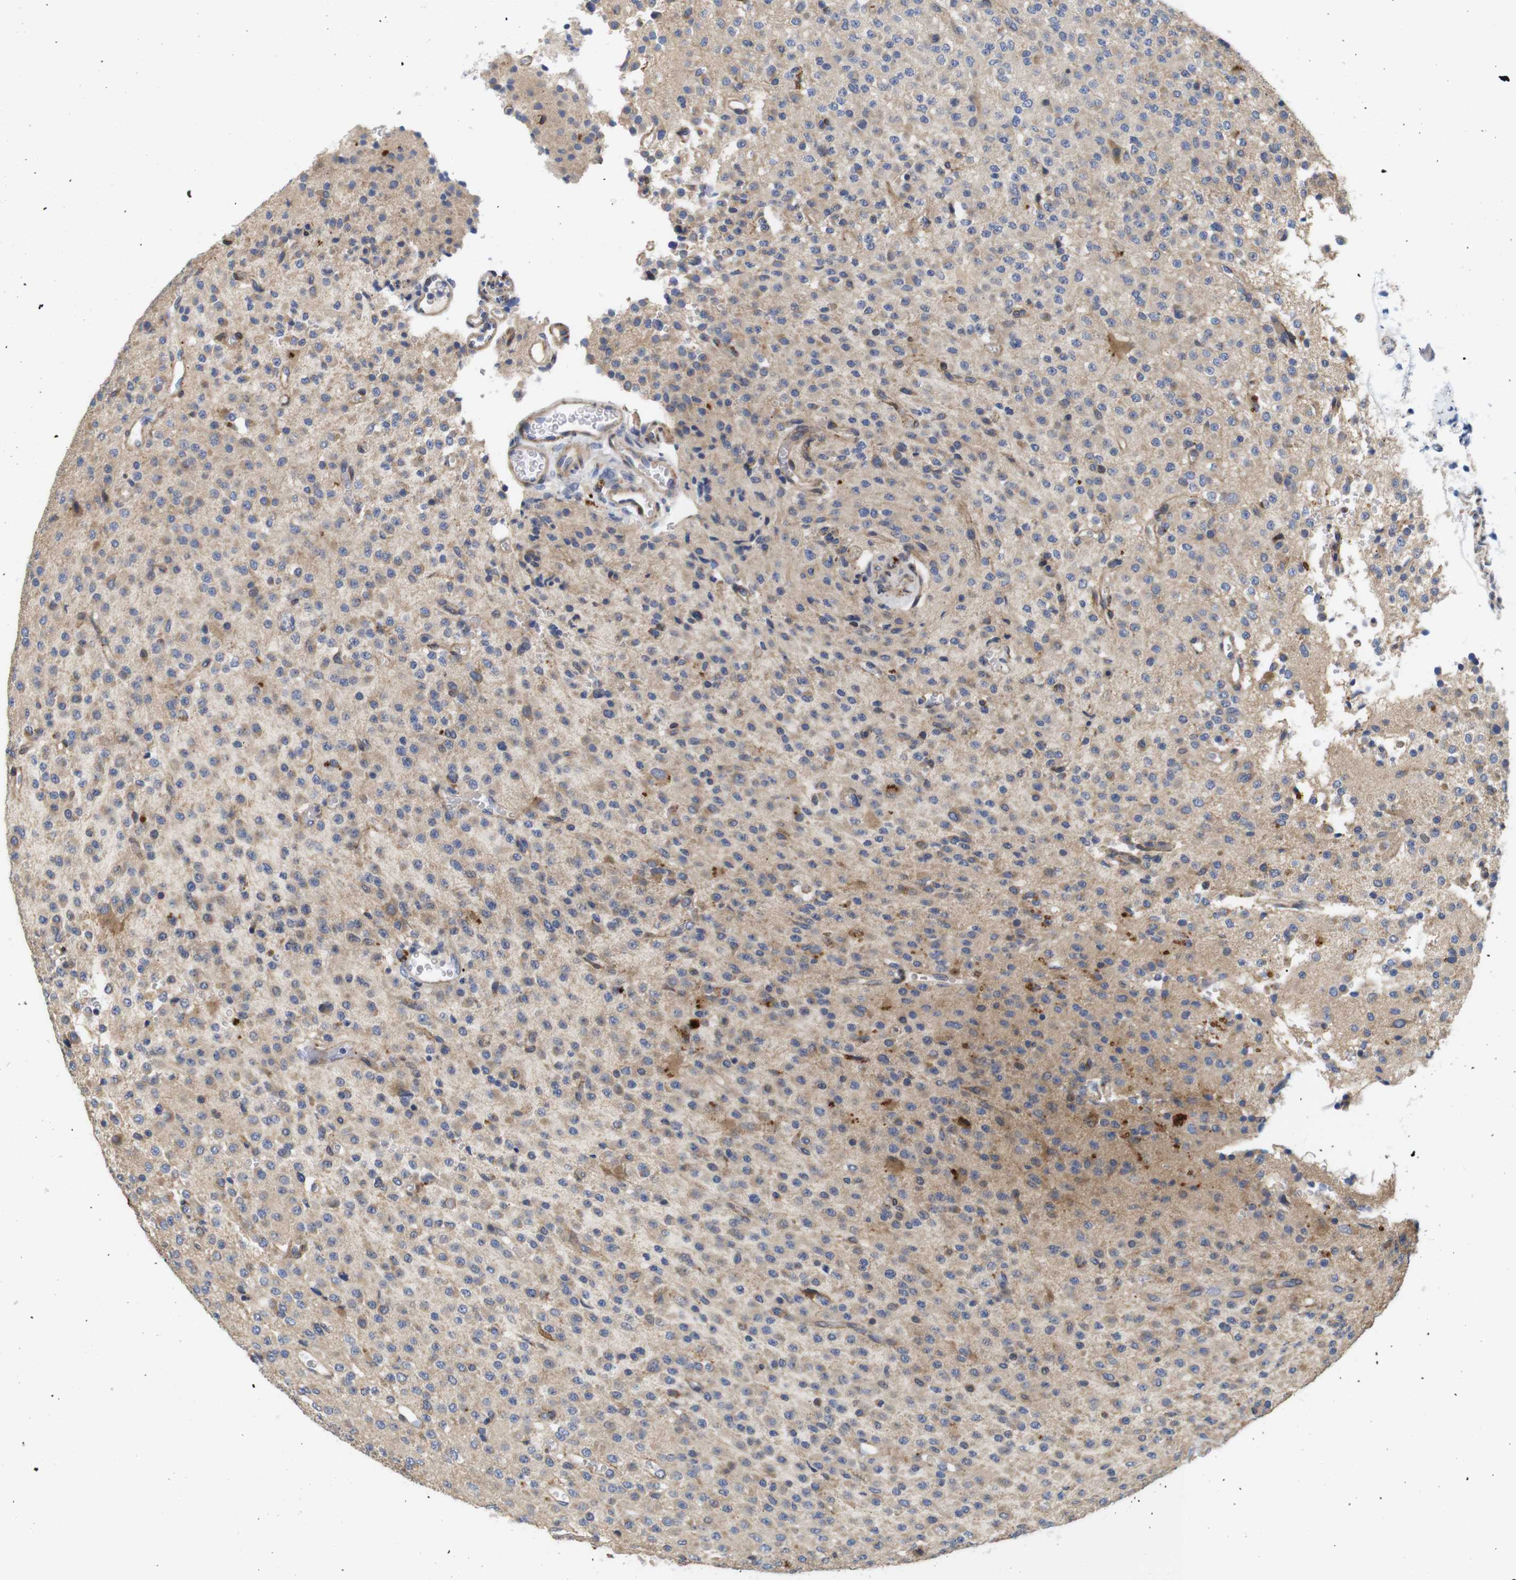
{"staining": {"intensity": "weak", "quantity": "25%-75%", "location": "cytoplasmic/membranous"}, "tissue": "glioma", "cell_type": "Tumor cells", "image_type": "cancer", "snomed": [{"axis": "morphology", "description": "Glioma, malignant, Low grade"}, {"axis": "topography", "description": "Brain"}], "caption": "Human malignant glioma (low-grade) stained for a protein (brown) exhibits weak cytoplasmic/membranous positive expression in approximately 25%-75% of tumor cells.", "gene": "SPRY3", "patient": {"sex": "male", "age": 38}}